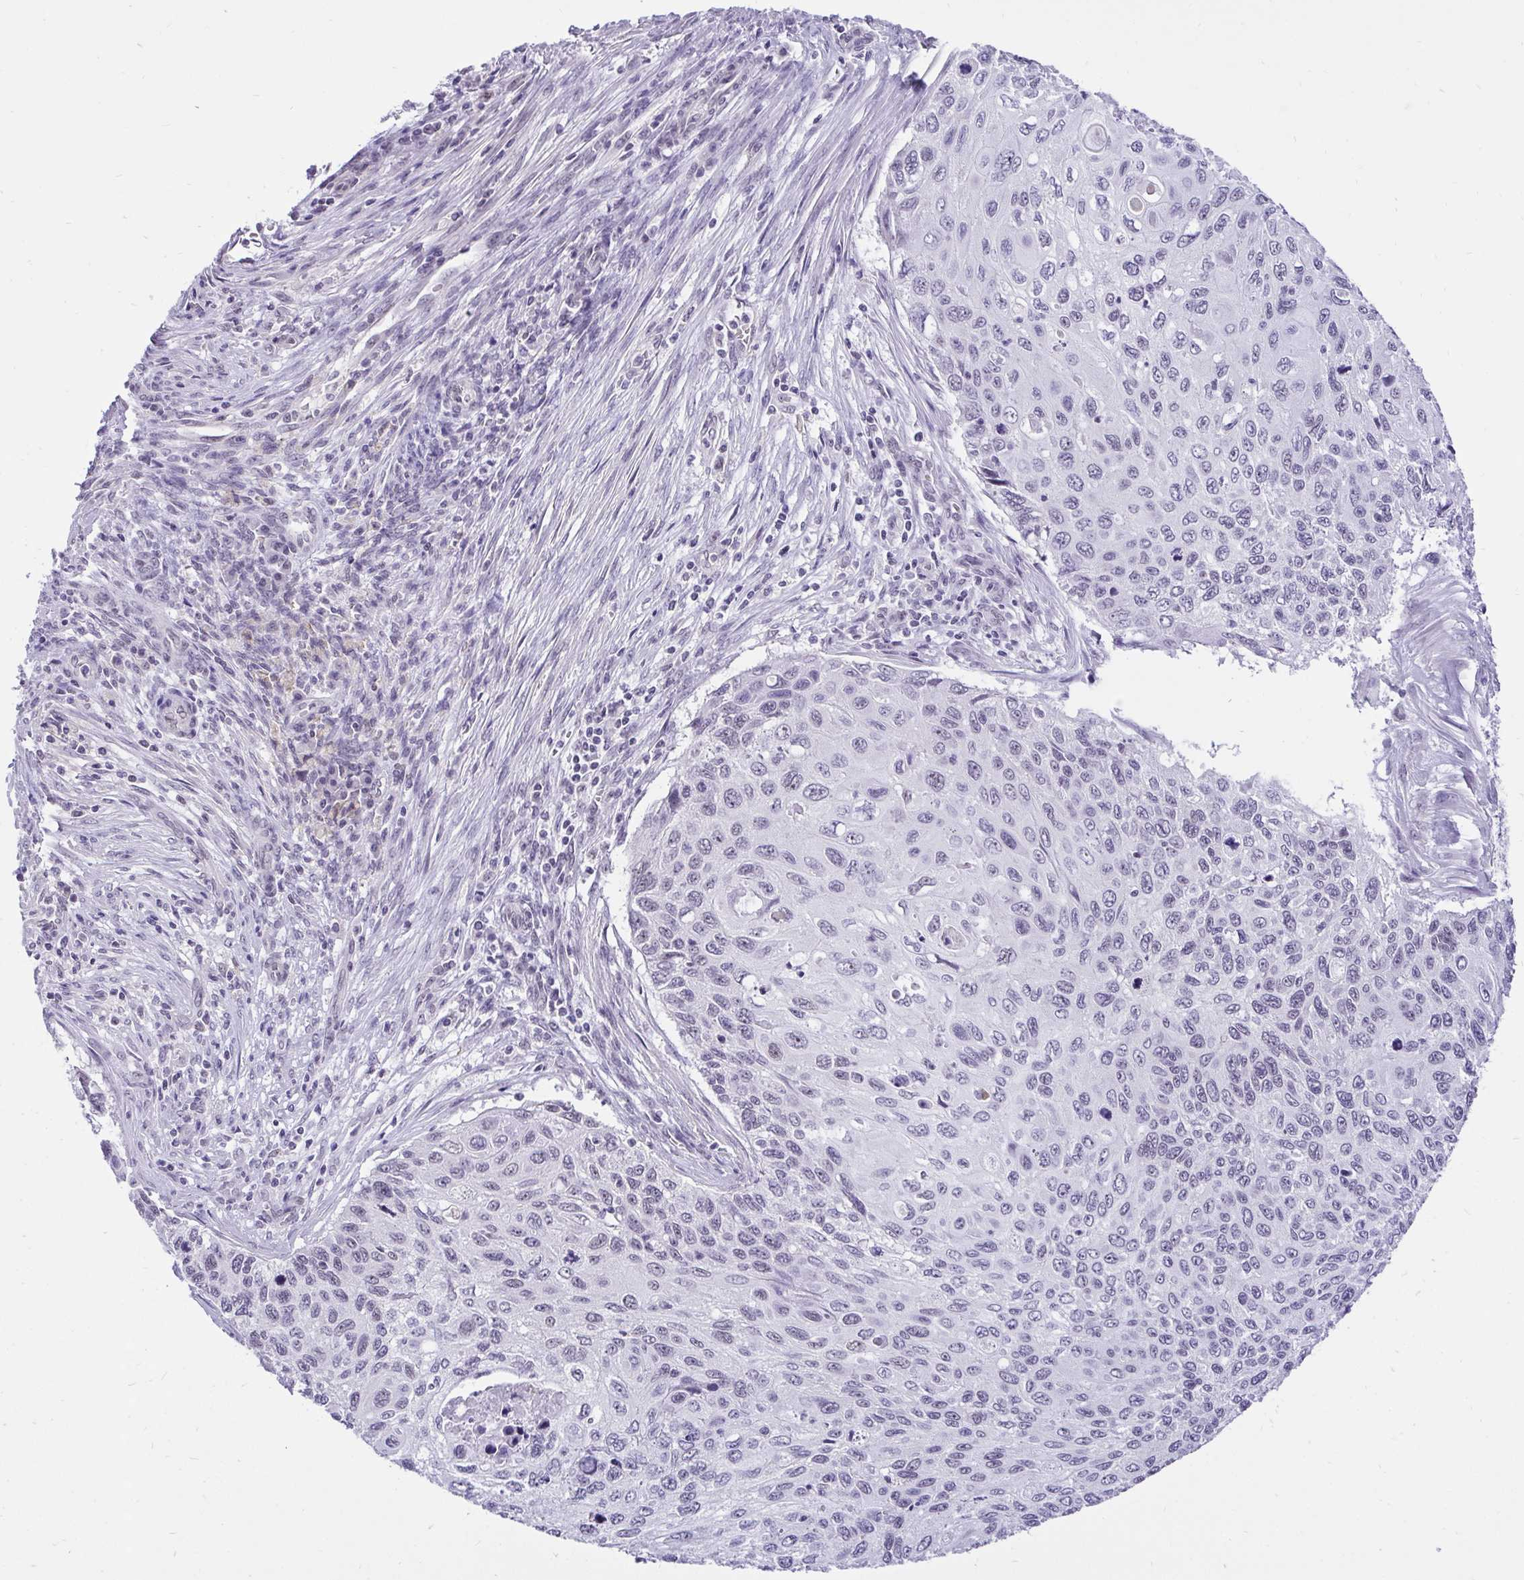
{"staining": {"intensity": "negative", "quantity": "none", "location": "none"}, "tissue": "cervical cancer", "cell_type": "Tumor cells", "image_type": "cancer", "snomed": [{"axis": "morphology", "description": "Squamous cell carcinoma, NOS"}, {"axis": "topography", "description": "Cervix"}], "caption": "Tumor cells are negative for brown protein staining in cervical cancer.", "gene": "ZNF860", "patient": {"sex": "female", "age": 70}}